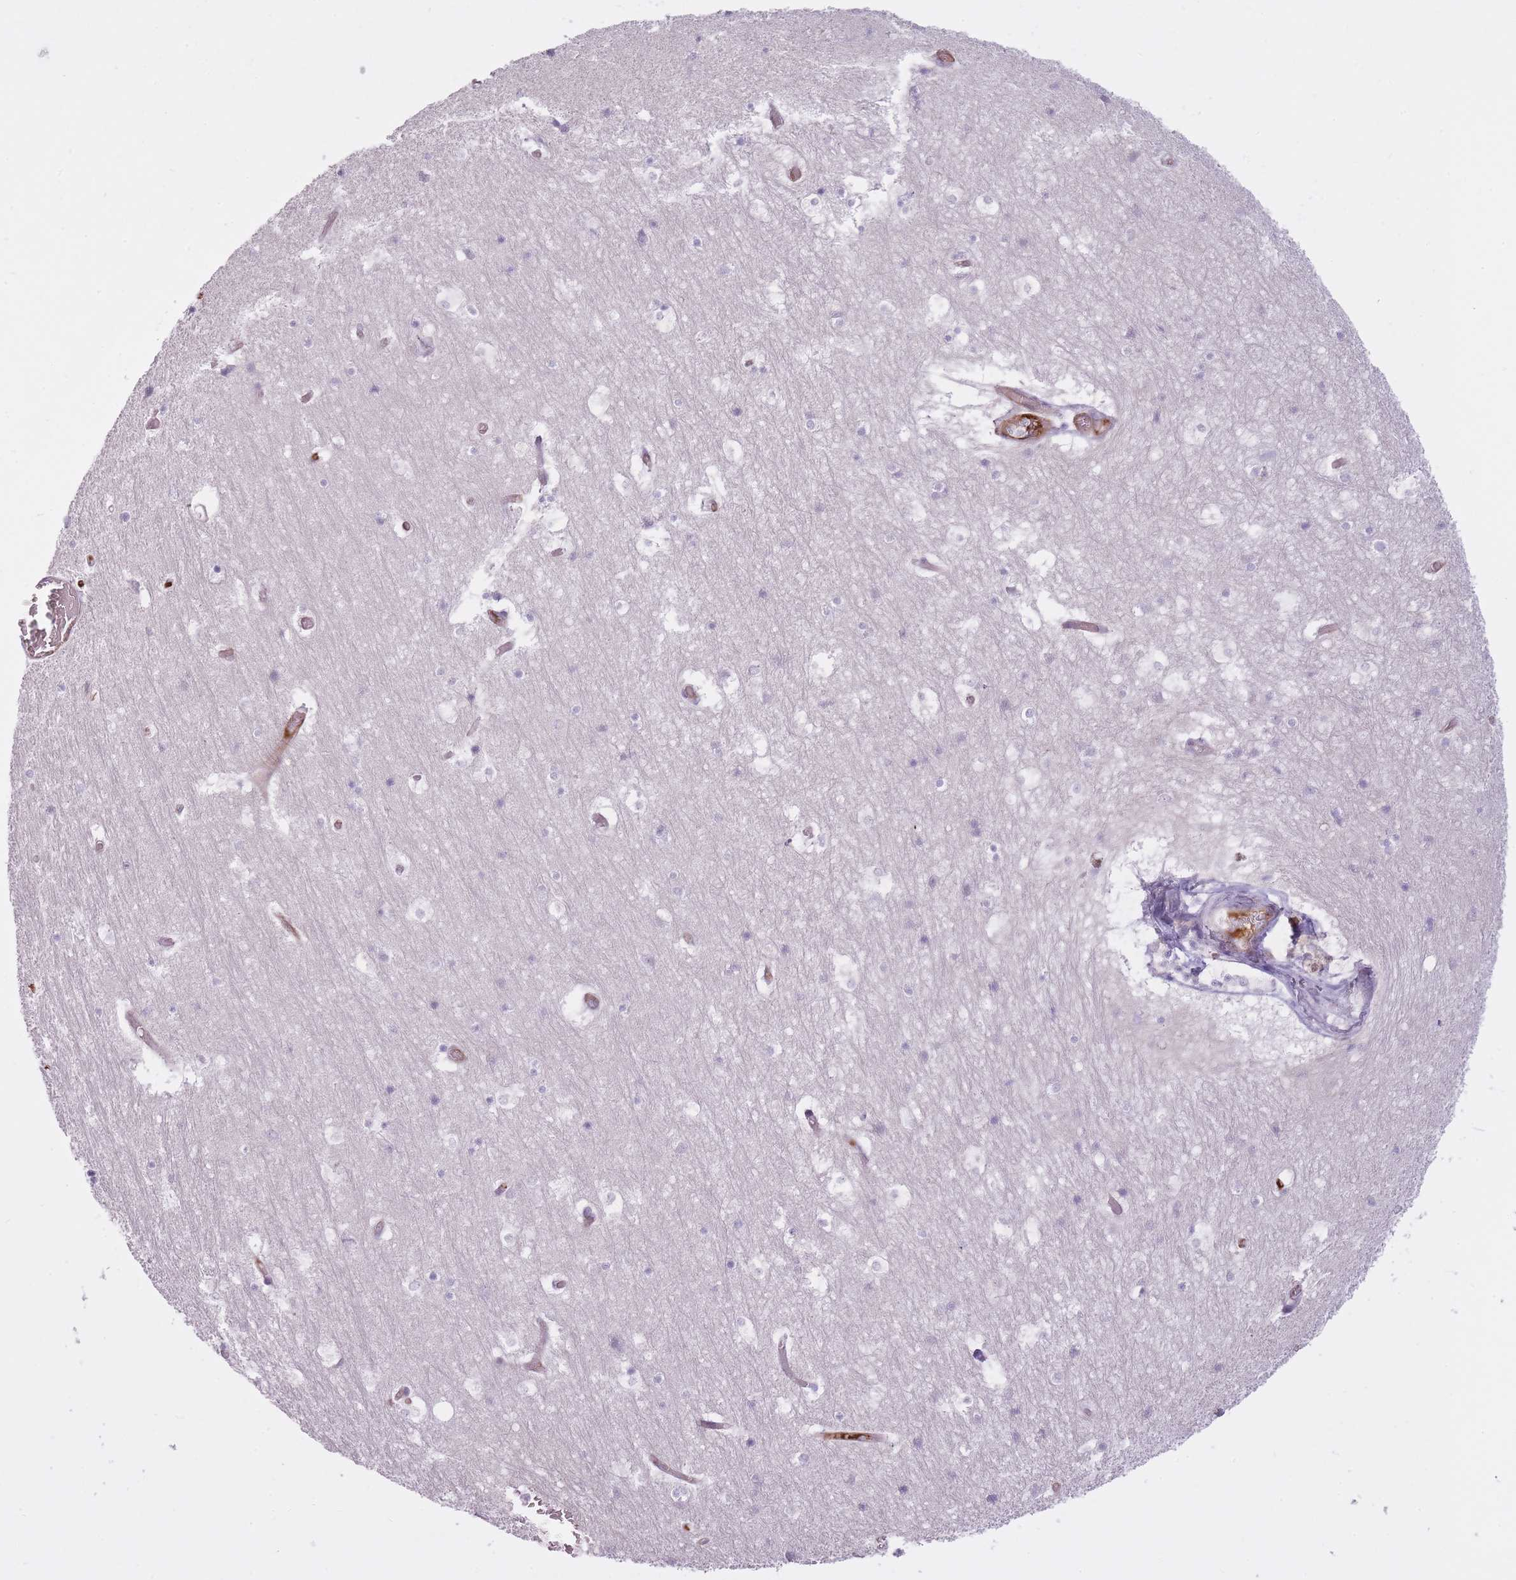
{"staining": {"intensity": "negative", "quantity": "none", "location": "none"}, "tissue": "hippocampus", "cell_type": "Glial cells", "image_type": "normal", "snomed": [{"axis": "morphology", "description": "Normal tissue, NOS"}, {"axis": "topography", "description": "Hippocampus"}], "caption": "IHC micrograph of unremarkable human hippocampus stained for a protein (brown), which demonstrates no staining in glial cells. (Stains: DAB (3,3'-diaminobenzidine) immunohistochemistry with hematoxylin counter stain, Microscopy: brightfield microscopy at high magnification).", "gene": "PGRMC2", "patient": {"sex": "female", "age": 52}}